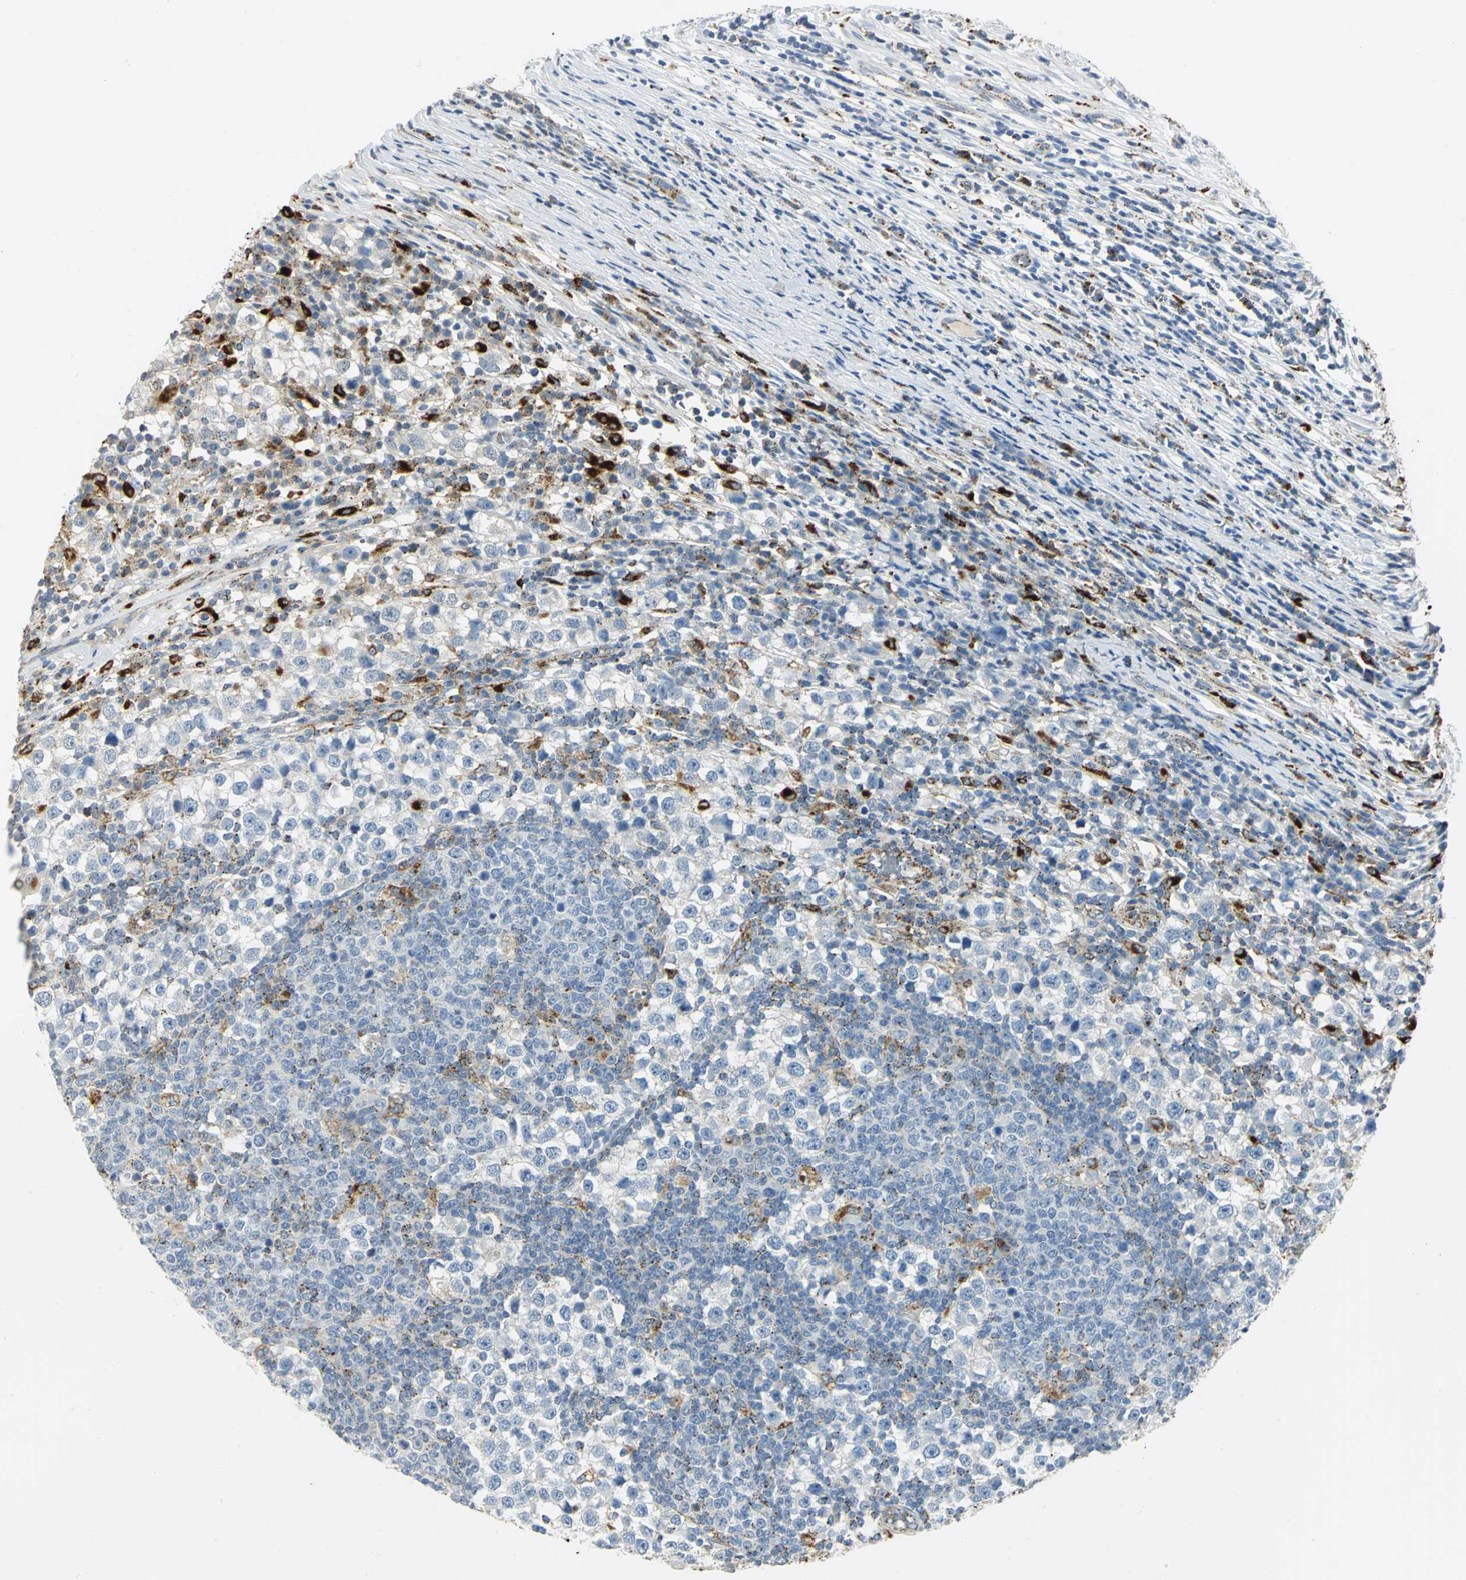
{"staining": {"intensity": "moderate", "quantity": "<25%", "location": "cytoplasmic/membranous"}, "tissue": "testis cancer", "cell_type": "Tumor cells", "image_type": "cancer", "snomed": [{"axis": "morphology", "description": "Seminoma, NOS"}, {"axis": "topography", "description": "Testis"}], "caption": "Seminoma (testis) tissue reveals moderate cytoplasmic/membranous positivity in about <25% of tumor cells", "gene": "ARSA", "patient": {"sex": "male", "age": 65}}